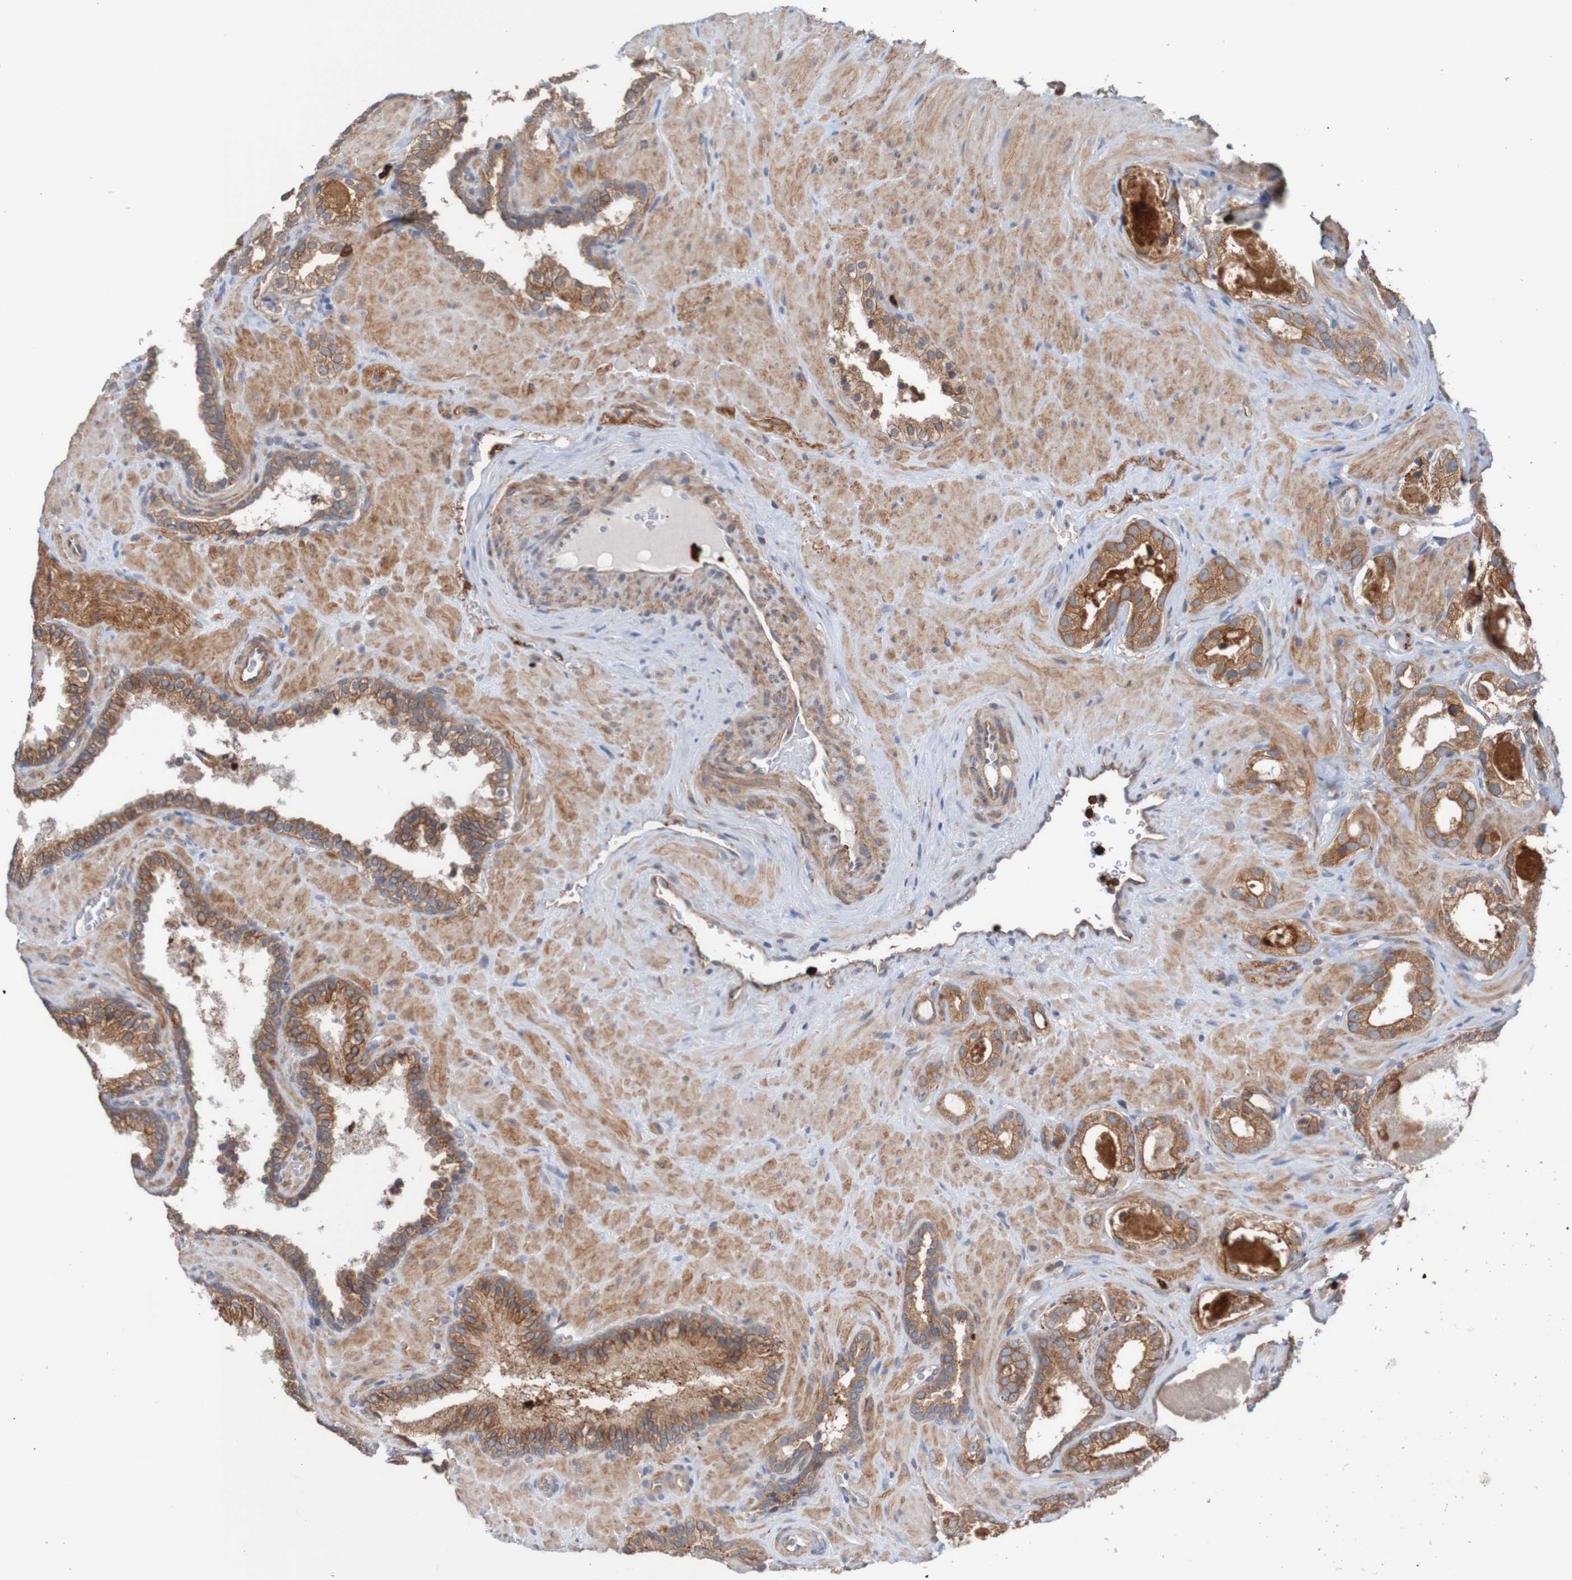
{"staining": {"intensity": "moderate", "quantity": ">75%", "location": "cytoplasmic/membranous"}, "tissue": "prostate cancer", "cell_type": "Tumor cells", "image_type": "cancer", "snomed": [{"axis": "morphology", "description": "Adenocarcinoma, High grade"}, {"axis": "topography", "description": "Prostate"}], "caption": "Human prostate cancer stained for a protein (brown) shows moderate cytoplasmic/membranous positive positivity in approximately >75% of tumor cells.", "gene": "ST8SIA6", "patient": {"sex": "male", "age": 64}}